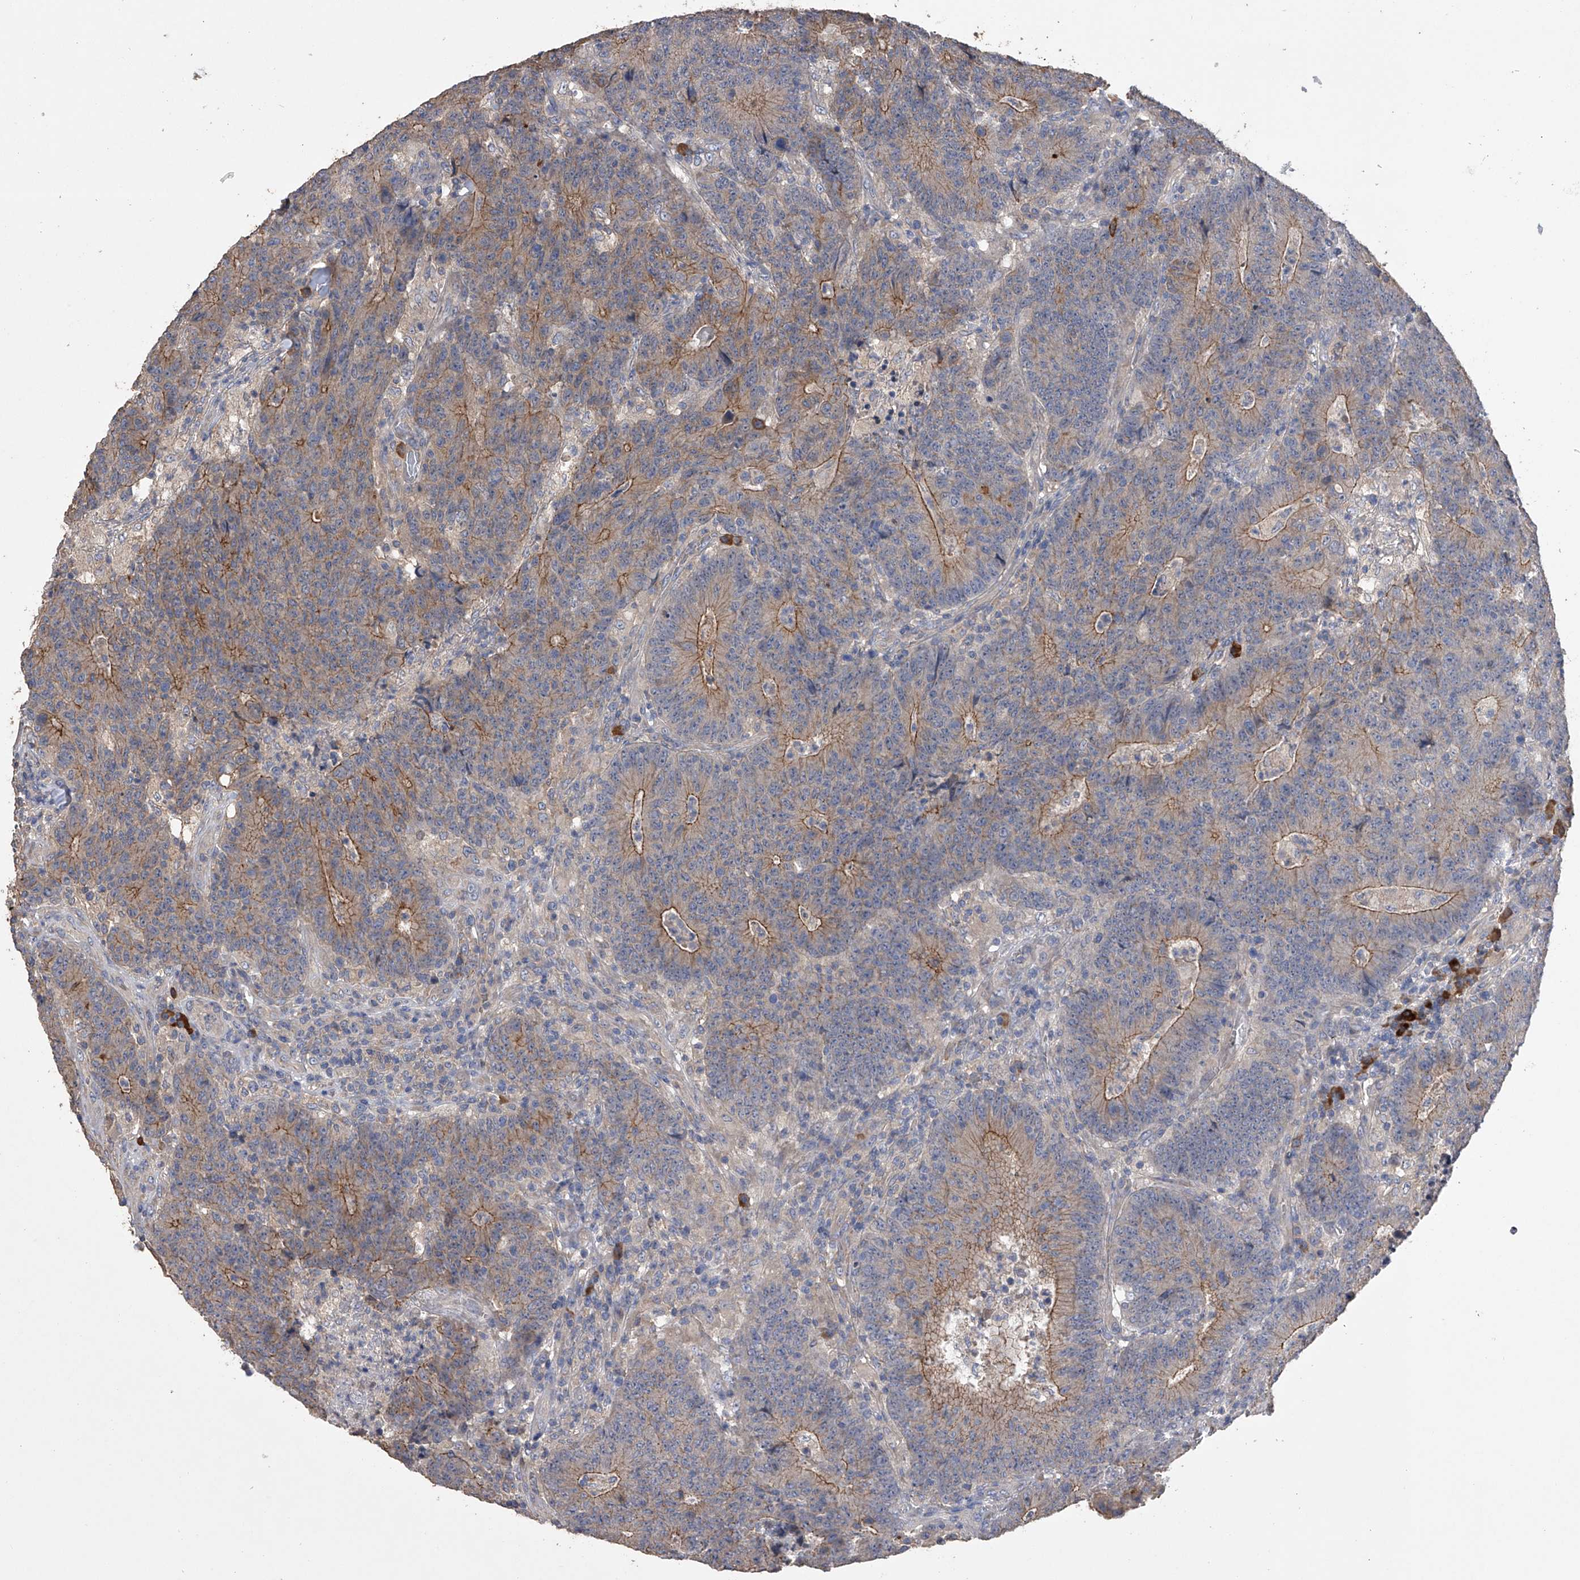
{"staining": {"intensity": "moderate", "quantity": "25%-75%", "location": "cytoplasmic/membranous"}, "tissue": "colorectal cancer", "cell_type": "Tumor cells", "image_type": "cancer", "snomed": [{"axis": "morphology", "description": "Normal tissue, NOS"}, {"axis": "morphology", "description": "Adenocarcinoma, NOS"}, {"axis": "topography", "description": "Colon"}], "caption": "Moderate cytoplasmic/membranous expression for a protein is identified in about 25%-75% of tumor cells of colorectal adenocarcinoma using immunohistochemistry (IHC).", "gene": "ZNF343", "patient": {"sex": "female", "age": 75}}